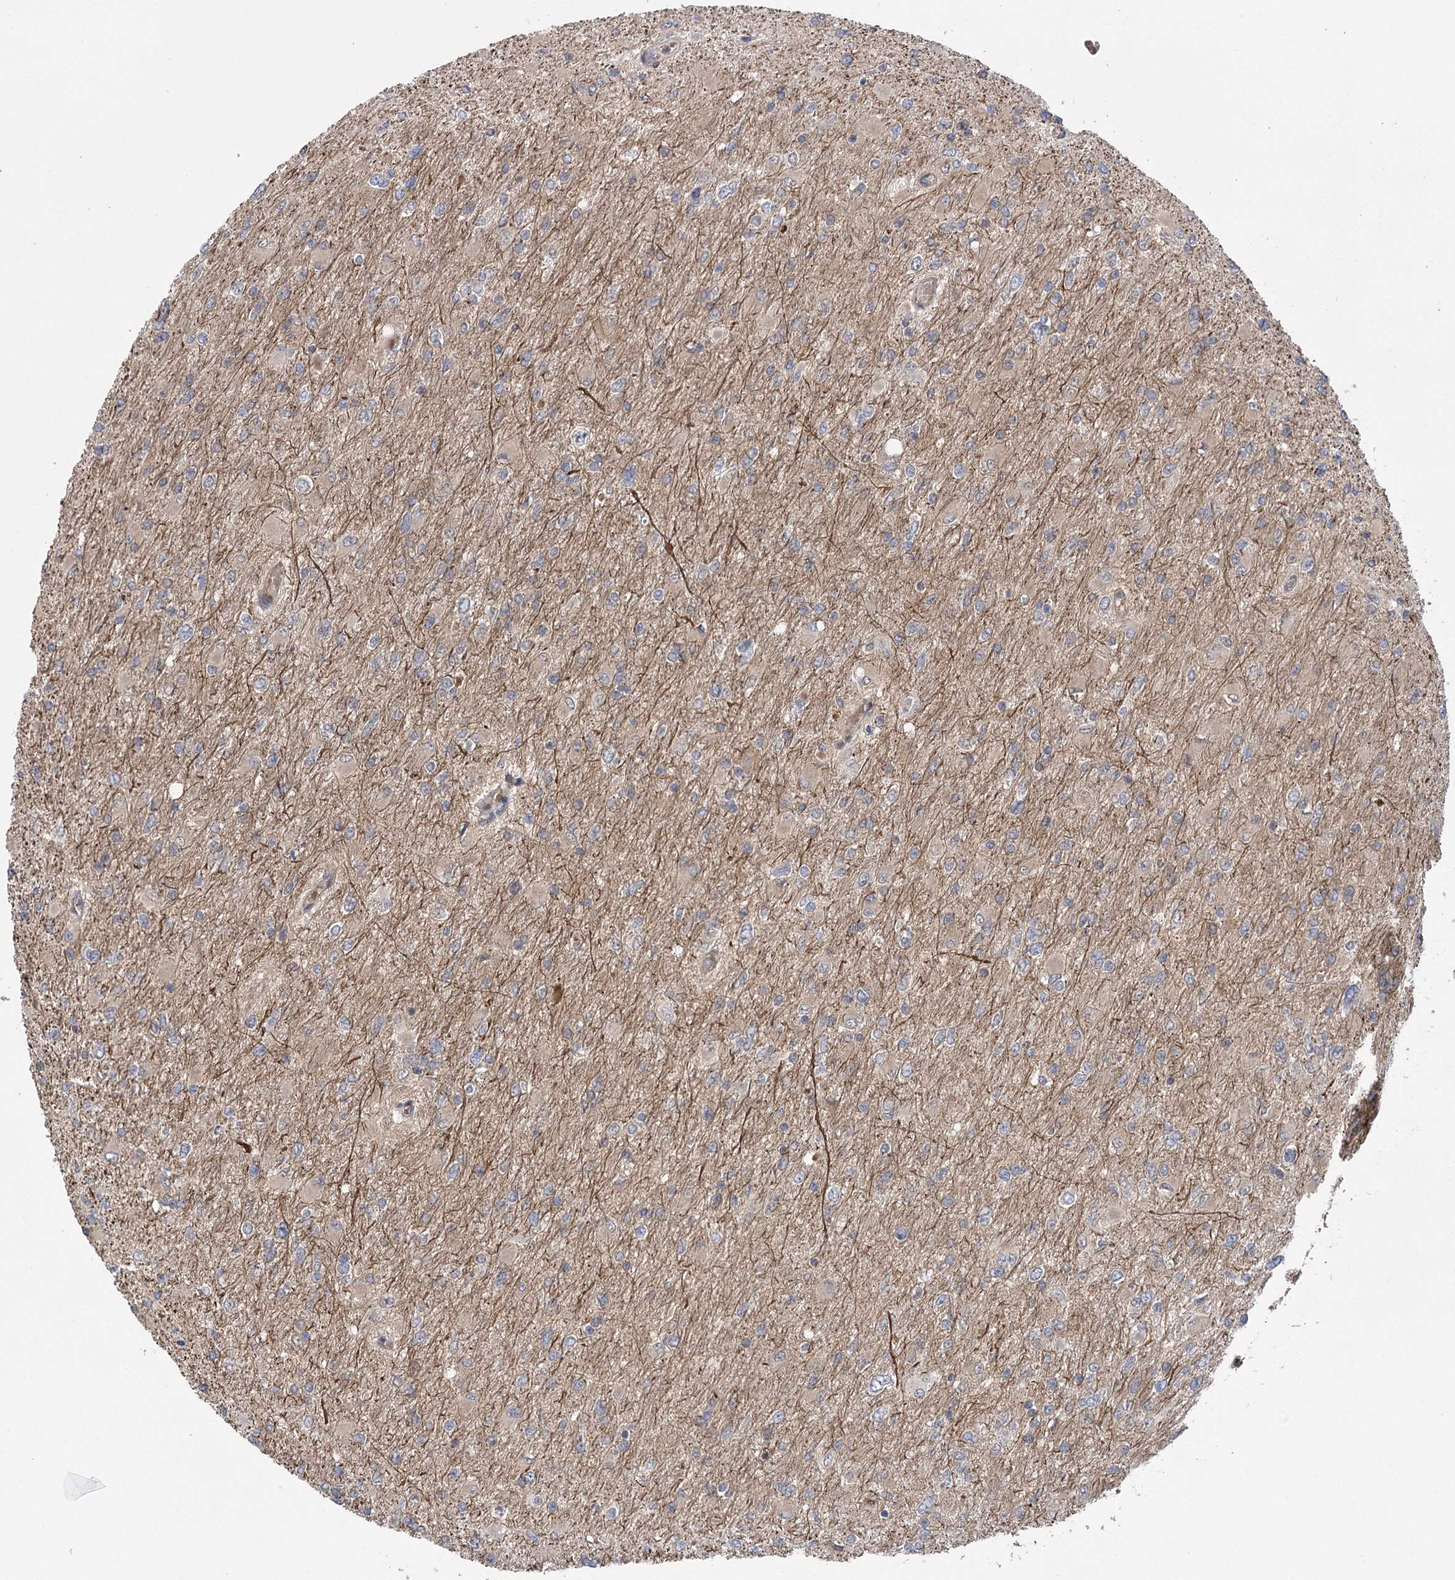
{"staining": {"intensity": "negative", "quantity": "none", "location": "none"}, "tissue": "glioma", "cell_type": "Tumor cells", "image_type": "cancer", "snomed": [{"axis": "morphology", "description": "Glioma, malignant, High grade"}, {"axis": "topography", "description": "Cerebral cortex"}], "caption": "Immunohistochemistry (IHC) of malignant glioma (high-grade) demonstrates no expression in tumor cells.", "gene": "KCNN2", "patient": {"sex": "female", "age": 36}}